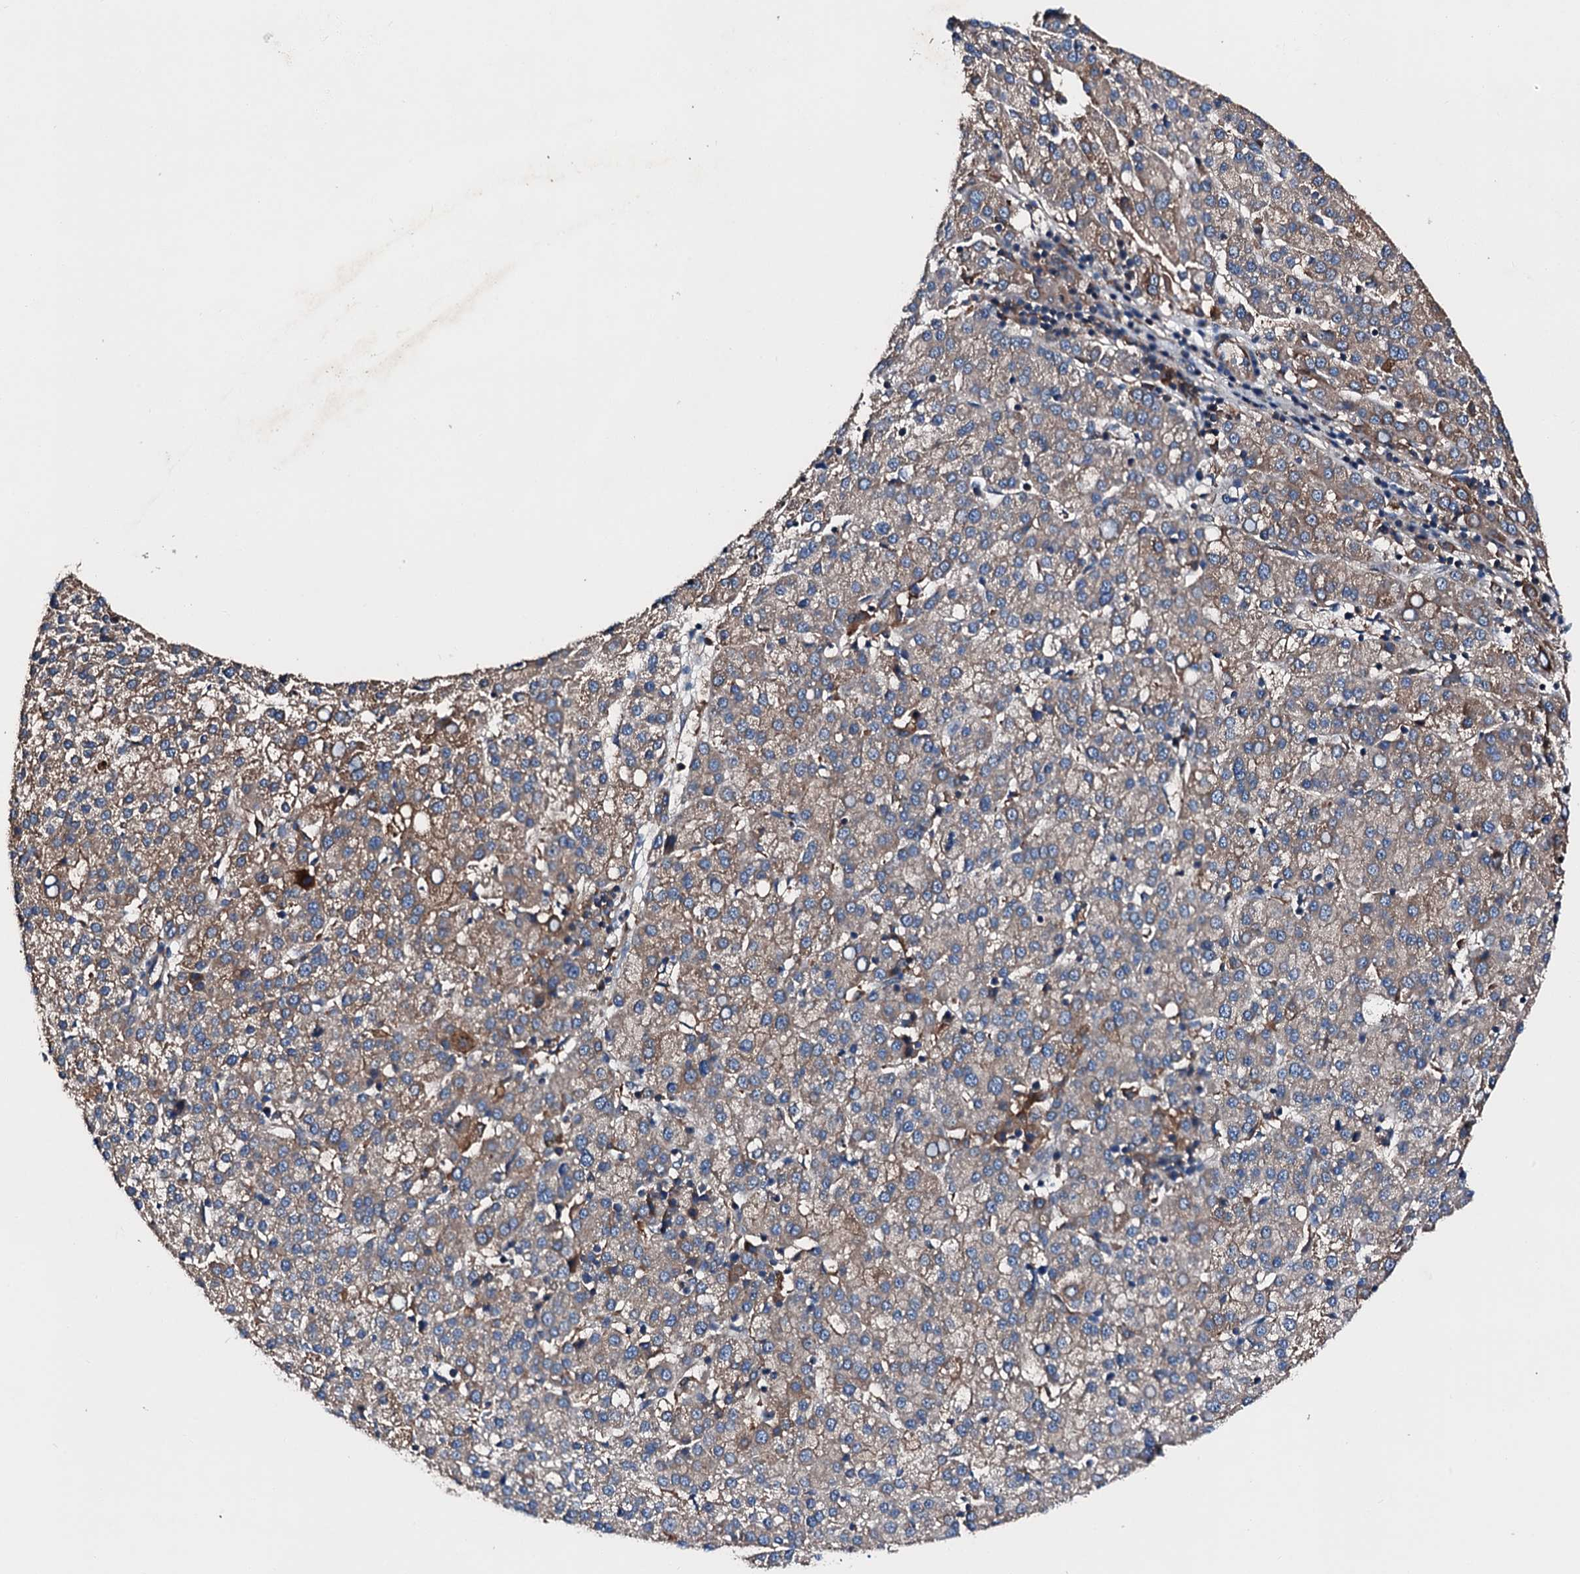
{"staining": {"intensity": "moderate", "quantity": "25%-75%", "location": "cytoplasmic/membranous"}, "tissue": "liver cancer", "cell_type": "Tumor cells", "image_type": "cancer", "snomed": [{"axis": "morphology", "description": "Carcinoma, Hepatocellular, NOS"}, {"axis": "topography", "description": "Liver"}], "caption": "This image reveals IHC staining of human liver cancer, with medium moderate cytoplasmic/membranous expression in about 25%-75% of tumor cells.", "gene": "FGD4", "patient": {"sex": "female", "age": 58}}